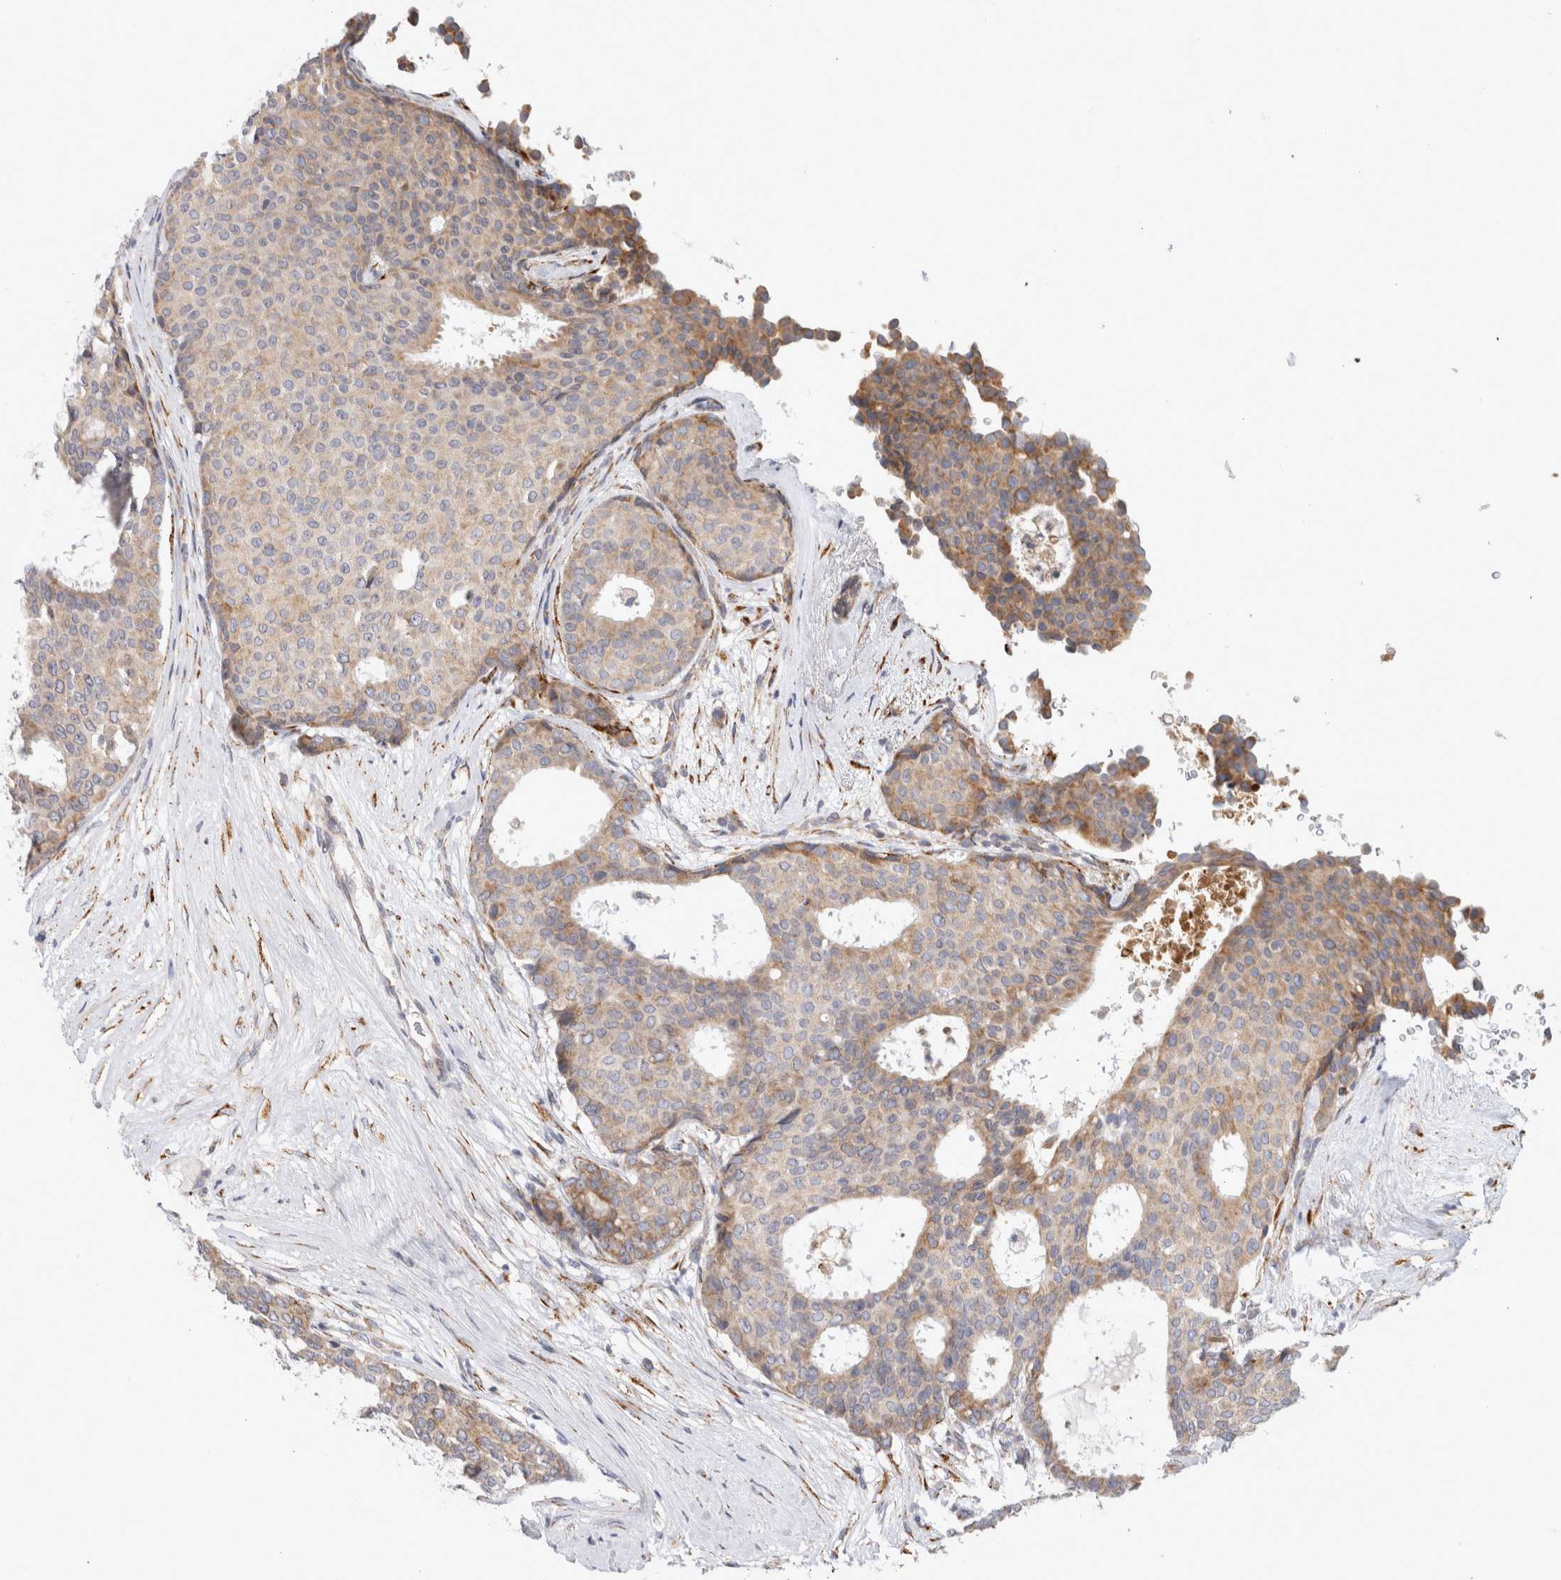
{"staining": {"intensity": "moderate", "quantity": "25%-75%", "location": "cytoplasmic/membranous"}, "tissue": "breast cancer", "cell_type": "Tumor cells", "image_type": "cancer", "snomed": [{"axis": "morphology", "description": "Duct carcinoma"}, {"axis": "topography", "description": "Breast"}], "caption": "Immunohistochemistry (DAB) staining of breast cancer exhibits moderate cytoplasmic/membranous protein positivity in about 25%-75% of tumor cells.", "gene": "RPN2", "patient": {"sex": "female", "age": 75}}